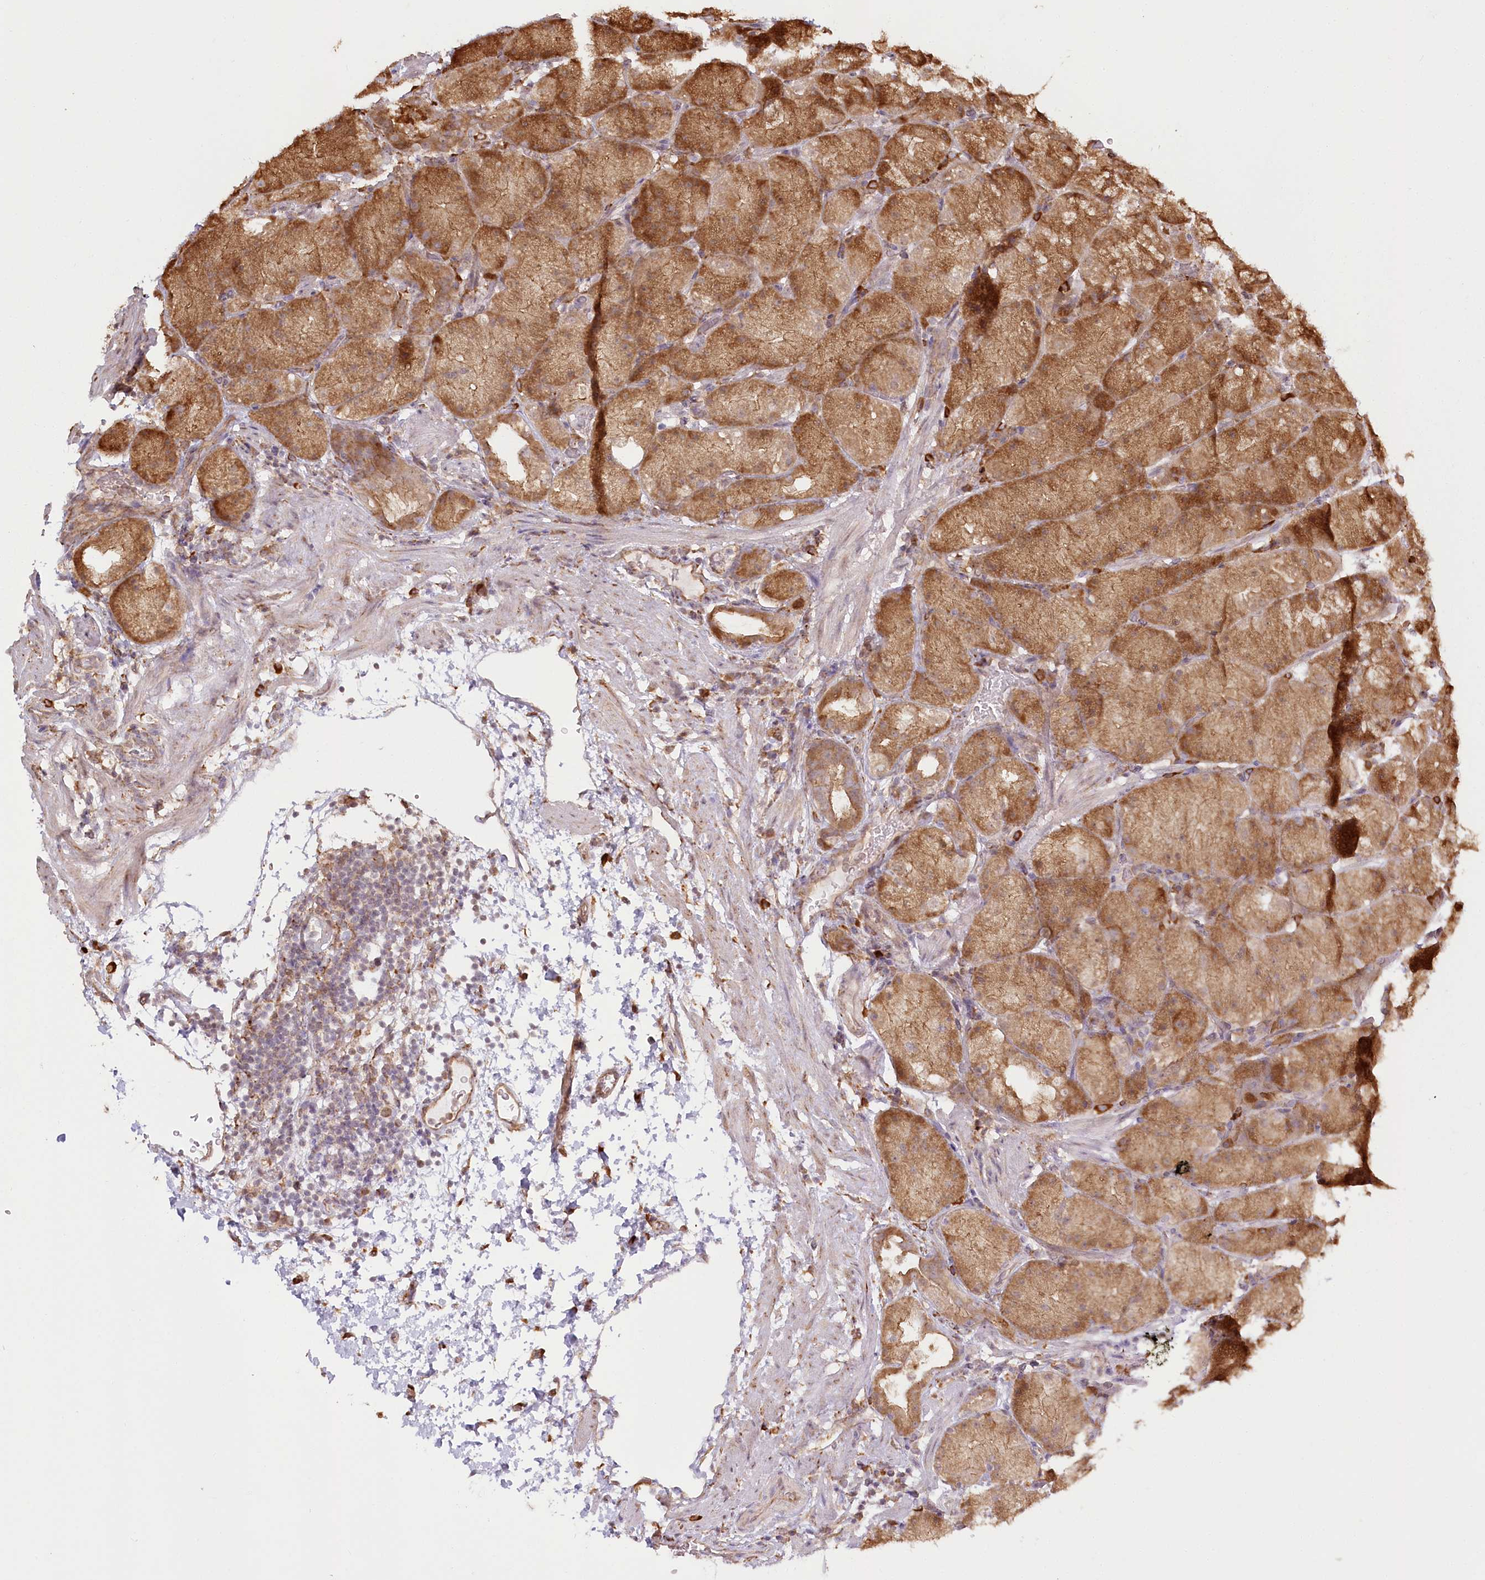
{"staining": {"intensity": "moderate", "quantity": ">75%", "location": "cytoplasmic/membranous"}, "tissue": "stomach", "cell_type": "Glandular cells", "image_type": "normal", "snomed": [{"axis": "morphology", "description": "Normal tissue, NOS"}, {"axis": "topography", "description": "Stomach, upper"}, {"axis": "topography", "description": "Stomach"}], "caption": "A photomicrograph of stomach stained for a protein shows moderate cytoplasmic/membranous brown staining in glandular cells. (DAB = brown stain, brightfield microscopy at high magnification).", "gene": "FAM13A", "patient": {"sex": "male", "age": 48}}